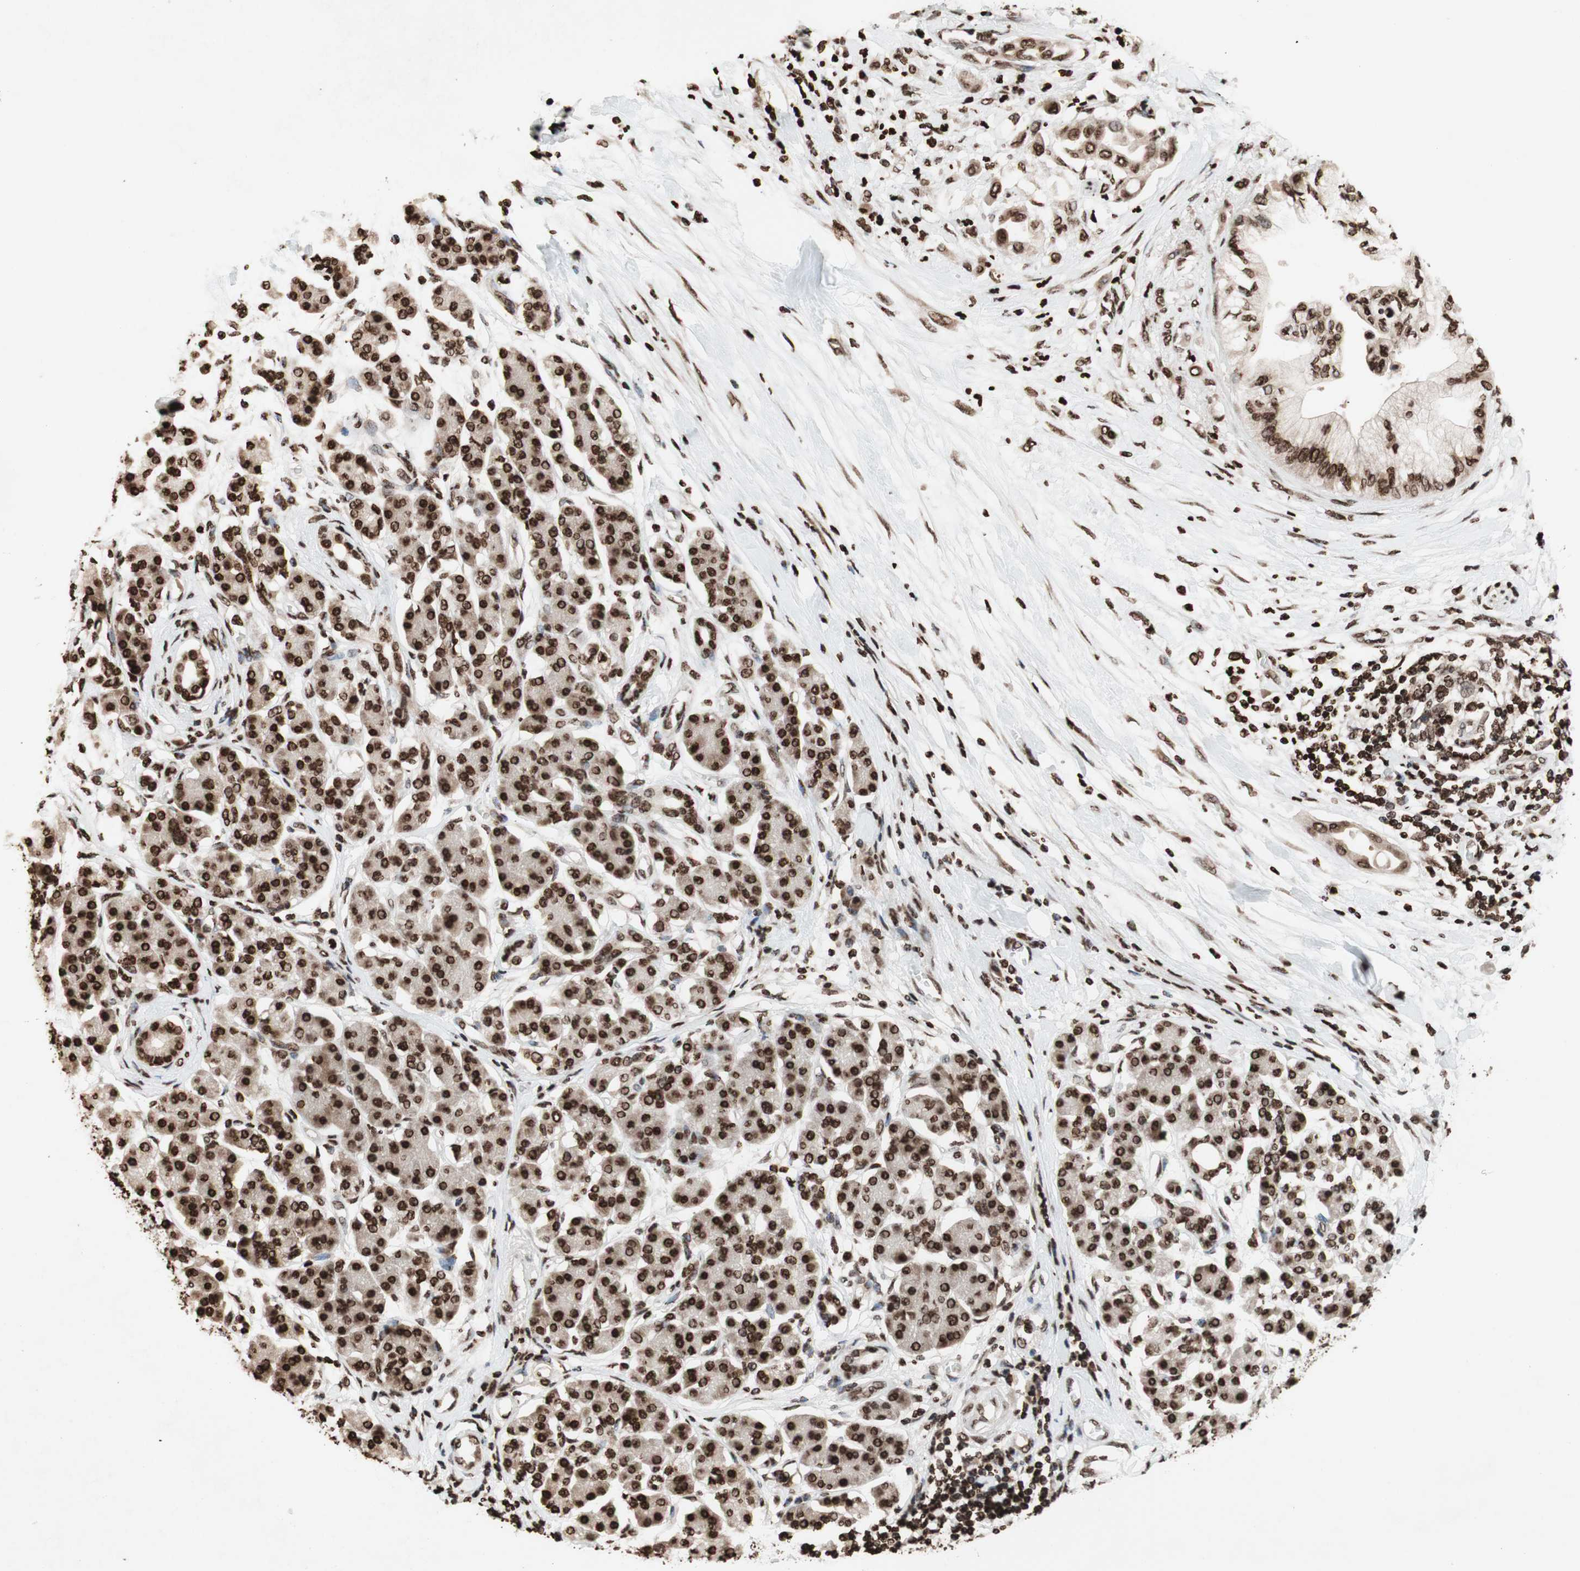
{"staining": {"intensity": "moderate", "quantity": ">75%", "location": "nuclear"}, "tissue": "pancreatic cancer", "cell_type": "Tumor cells", "image_type": "cancer", "snomed": [{"axis": "morphology", "description": "Adenocarcinoma, NOS"}, {"axis": "morphology", "description": "Adenocarcinoma, metastatic, NOS"}, {"axis": "topography", "description": "Lymph node"}, {"axis": "topography", "description": "Pancreas"}, {"axis": "topography", "description": "Duodenum"}], "caption": "Immunohistochemical staining of metastatic adenocarcinoma (pancreatic) shows moderate nuclear protein positivity in about >75% of tumor cells.", "gene": "NCOA3", "patient": {"sex": "female", "age": 64}}